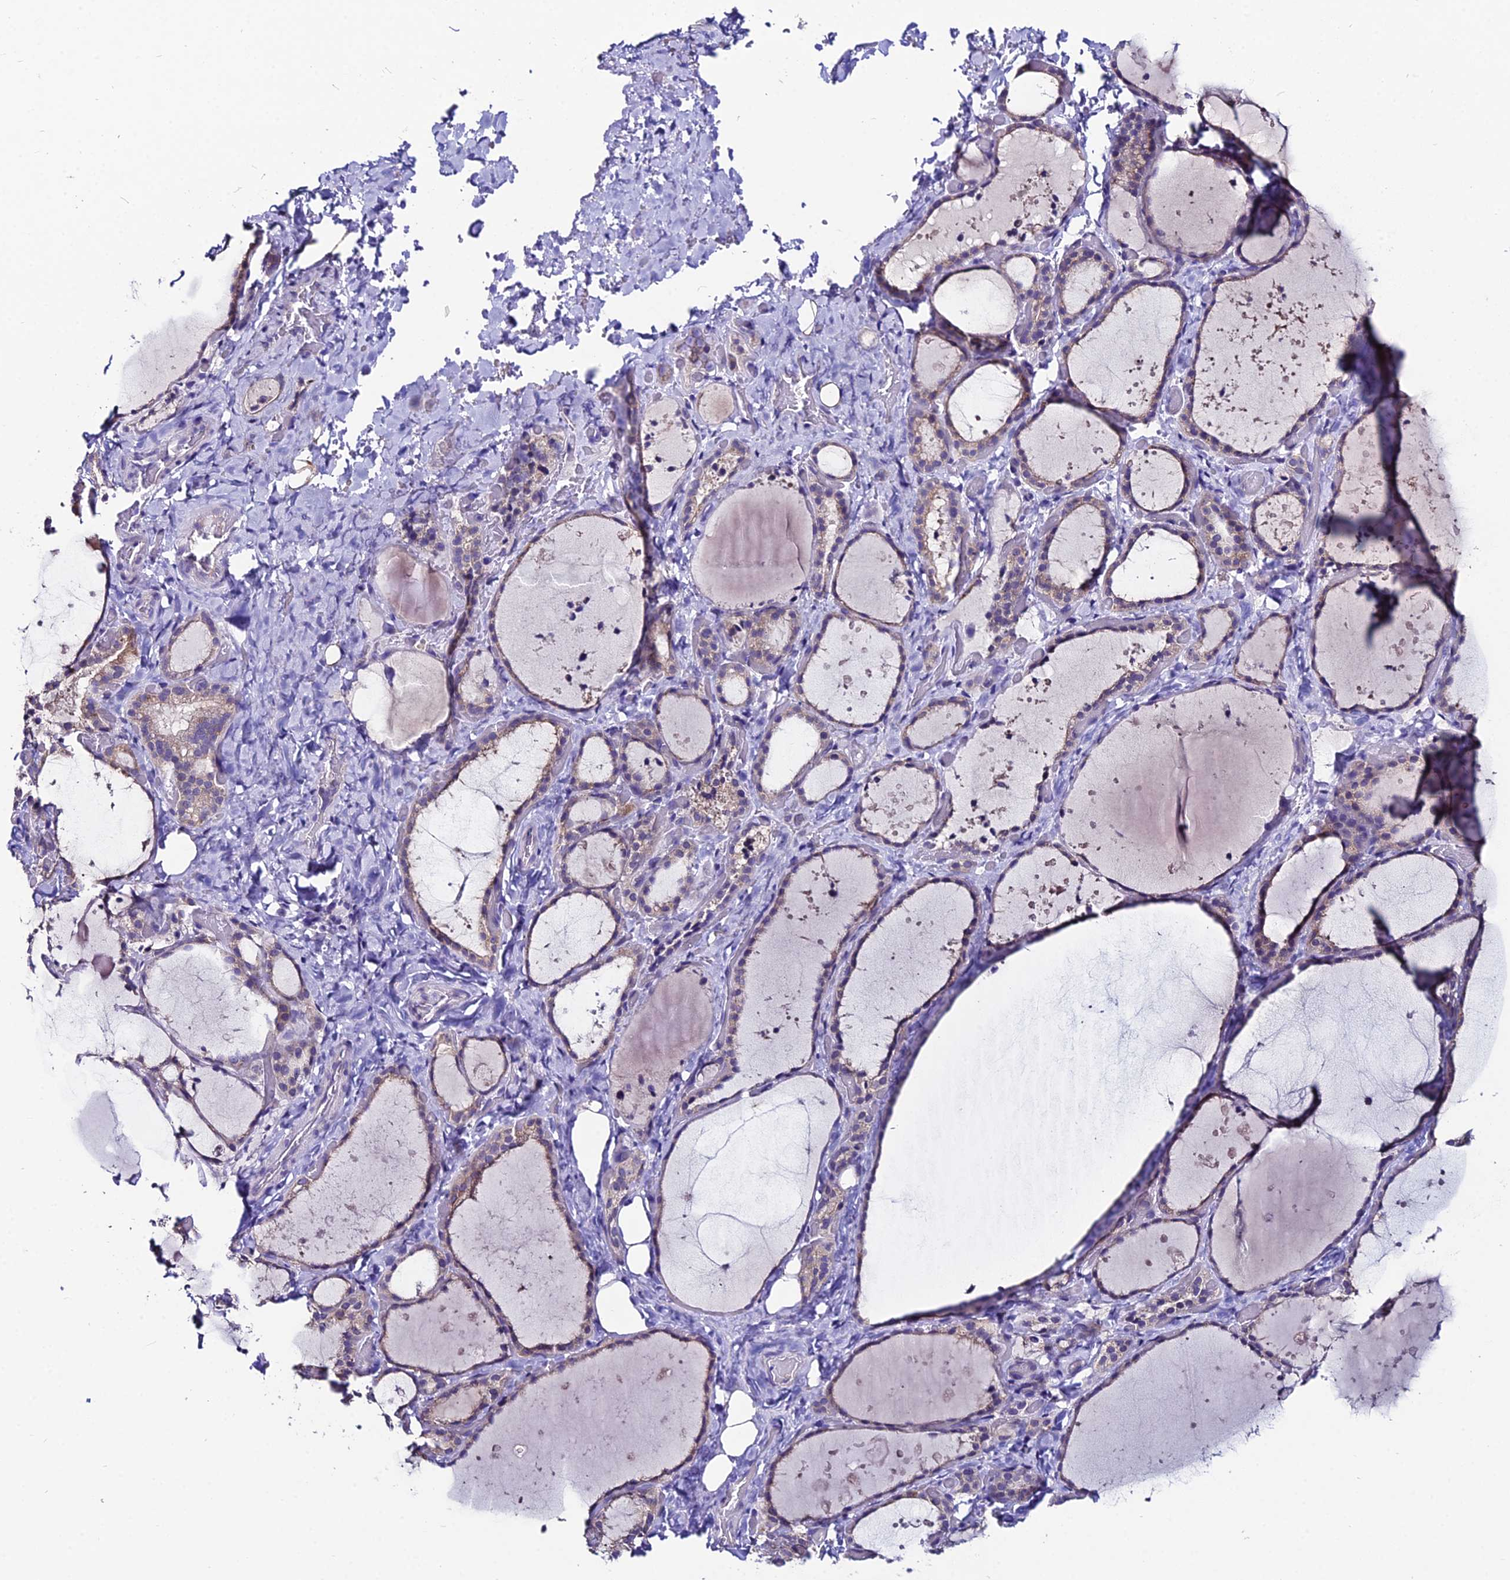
{"staining": {"intensity": "weak", "quantity": "25%-75%", "location": "cytoplasmic/membranous"}, "tissue": "thyroid gland", "cell_type": "Glandular cells", "image_type": "normal", "snomed": [{"axis": "morphology", "description": "Normal tissue, NOS"}, {"axis": "topography", "description": "Thyroid gland"}], "caption": "A histopathology image showing weak cytoplasmic/membranous positivity in about 25%-75% of glandular cells in normal thyroid gland, as visualized by brown immunohistochemical staining.", "gene": "LGALS7", "patient": {"sex": "female", "age": 44}}